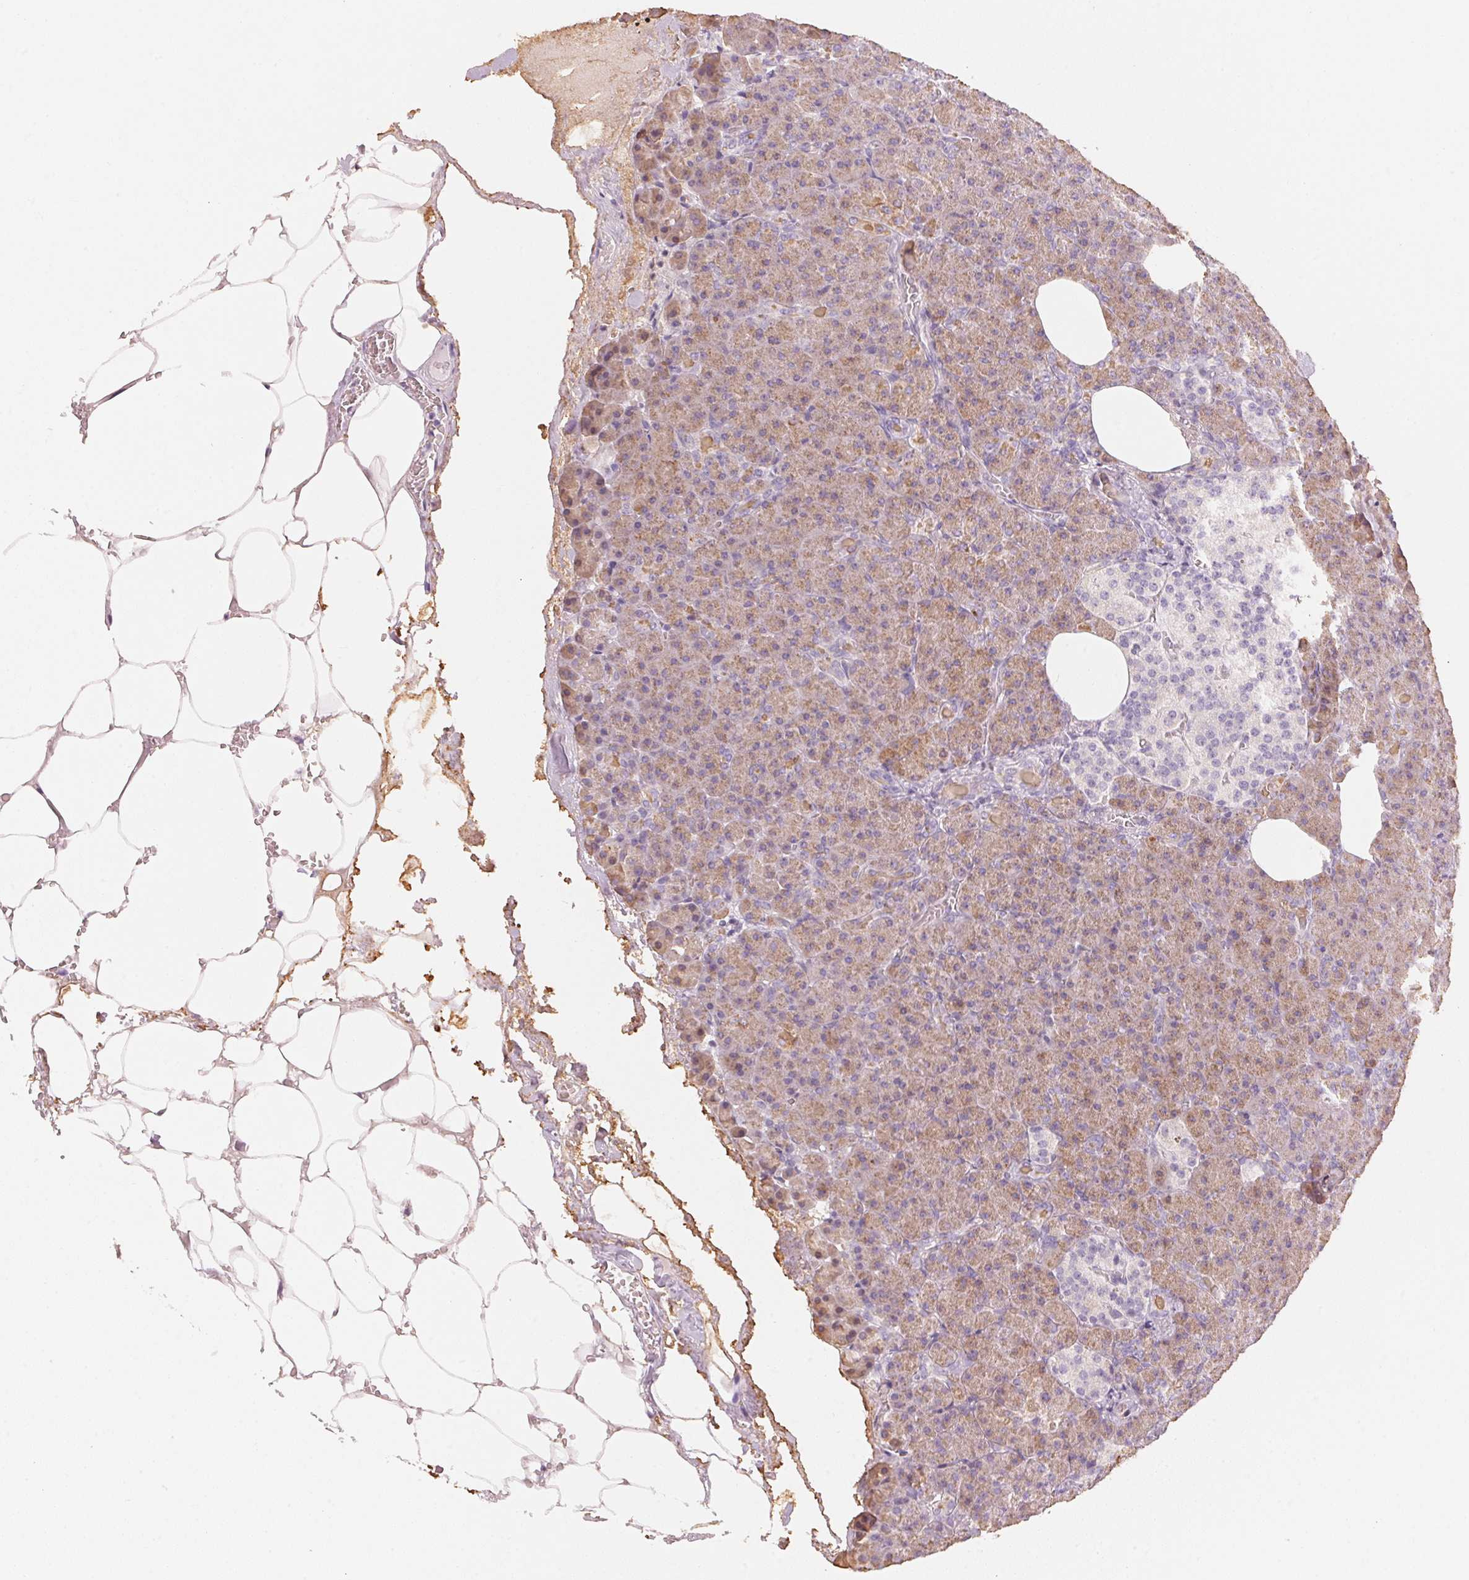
{"staining": {"intensity": "weak", "quantity": ">75%", "location": "cytoplasmic/membranous"}, "tissue": "pancreas", "cell_type": "Exocrine glandular cells", "image_type": "normal", "snomed": [{"axis": "morphology", "description": "Normal tissue, NOS"}, {"axis": "topography", "description": "Pancreas"}], "caption": "An image showing weak cytoplasmic/membranous positivity in about >75% of exocrine glandular cells in unremarkable pancreas, as visualized by brown immunohistochemical staining.", "gene": "HOXB13", "patient": {"sex": "female", "age": 74}}